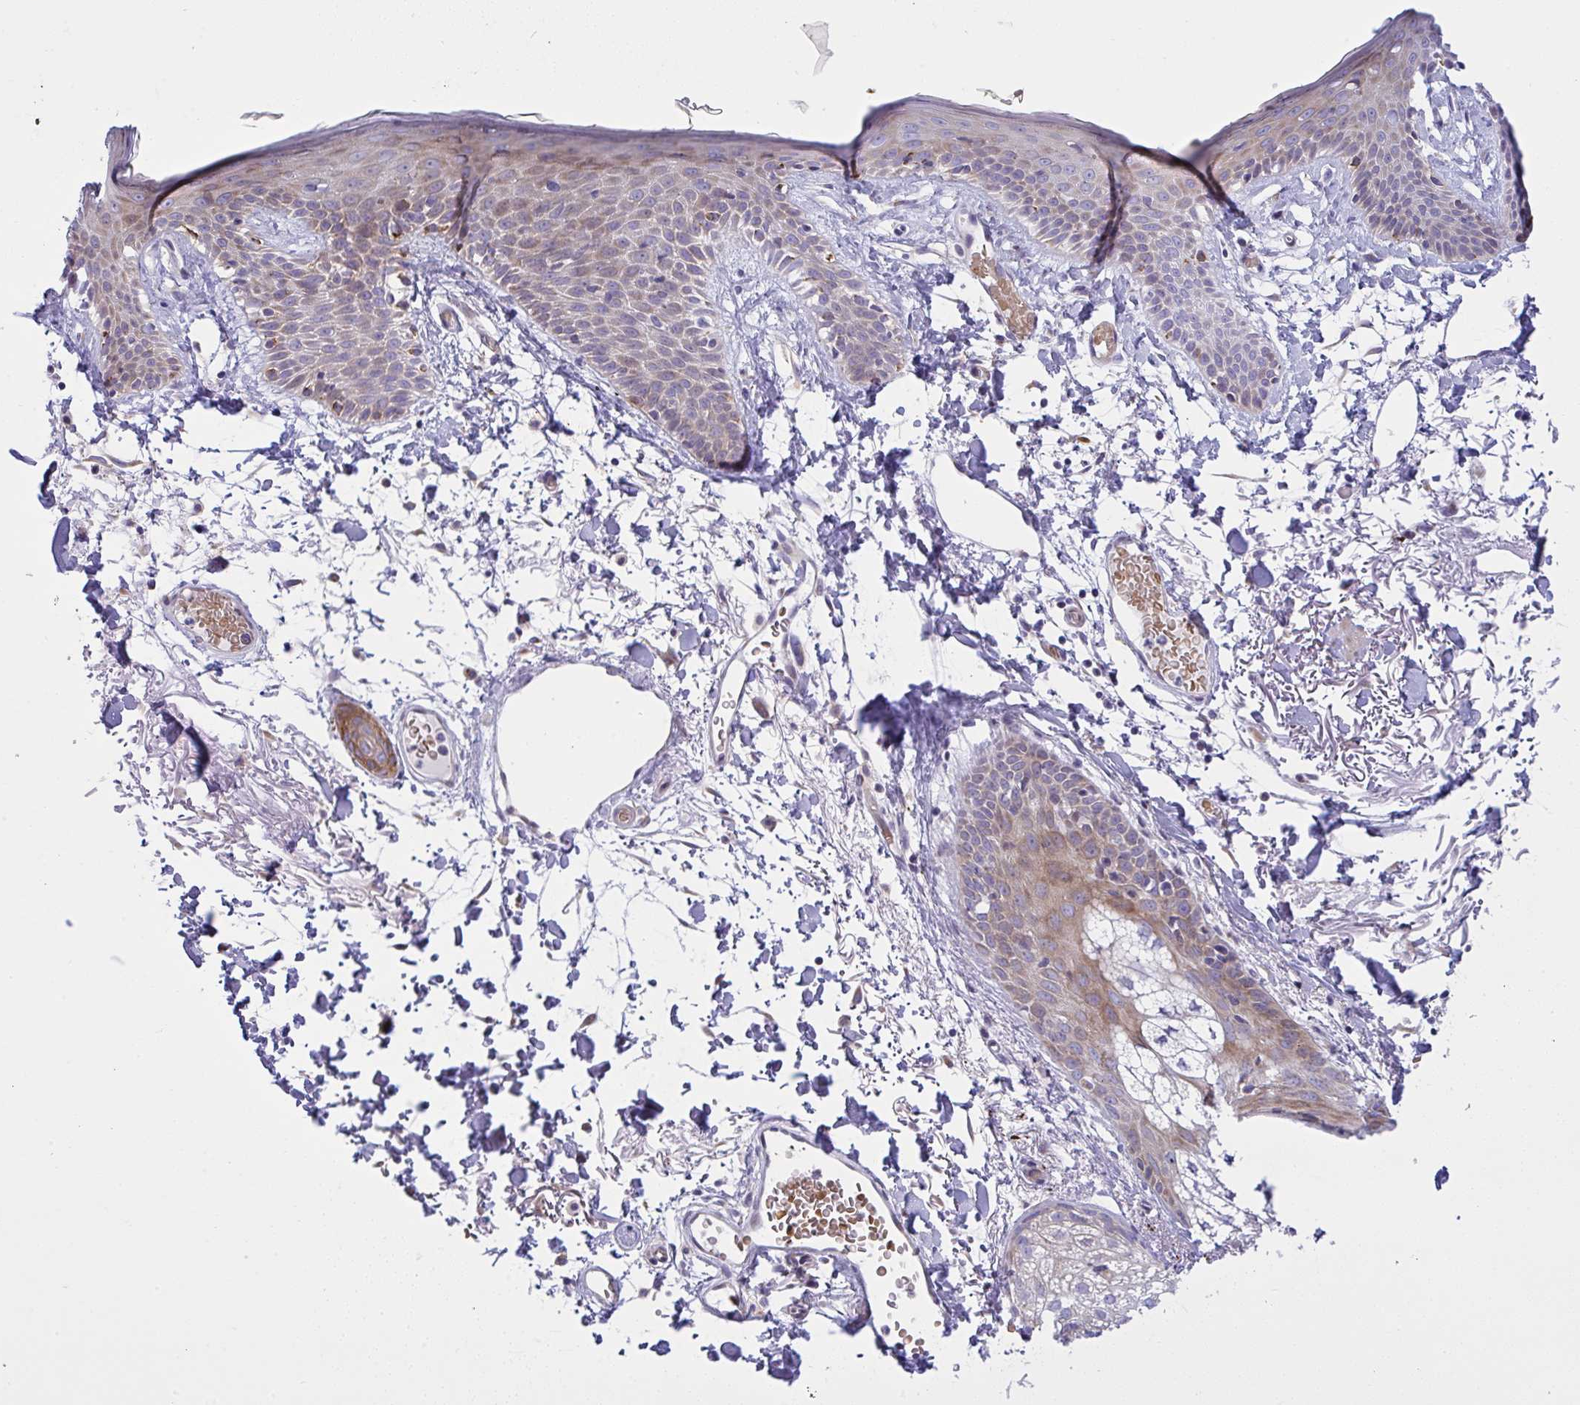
{"staining": {"intensity": "negative", "quantity": "none", "location": "none"}, "tissue": "skin", "cell_type": "Fibroblasts", "image_type": "normal", "snomed": [{"axis": "morphology", "description": "Normal tissue, NOS"}, {"axis": "topography", "description": "Skin"}], "caption": "Immunohistochemistry of benign human skin displays no staining in fibroblasts. Brightfield microscopy of immunohistochemistry stained with DAB (brown) and hematoxylin (blue), captured at high magnification.", "gene": "NTN1", "patient": {"sex": "male", "age": 79}}